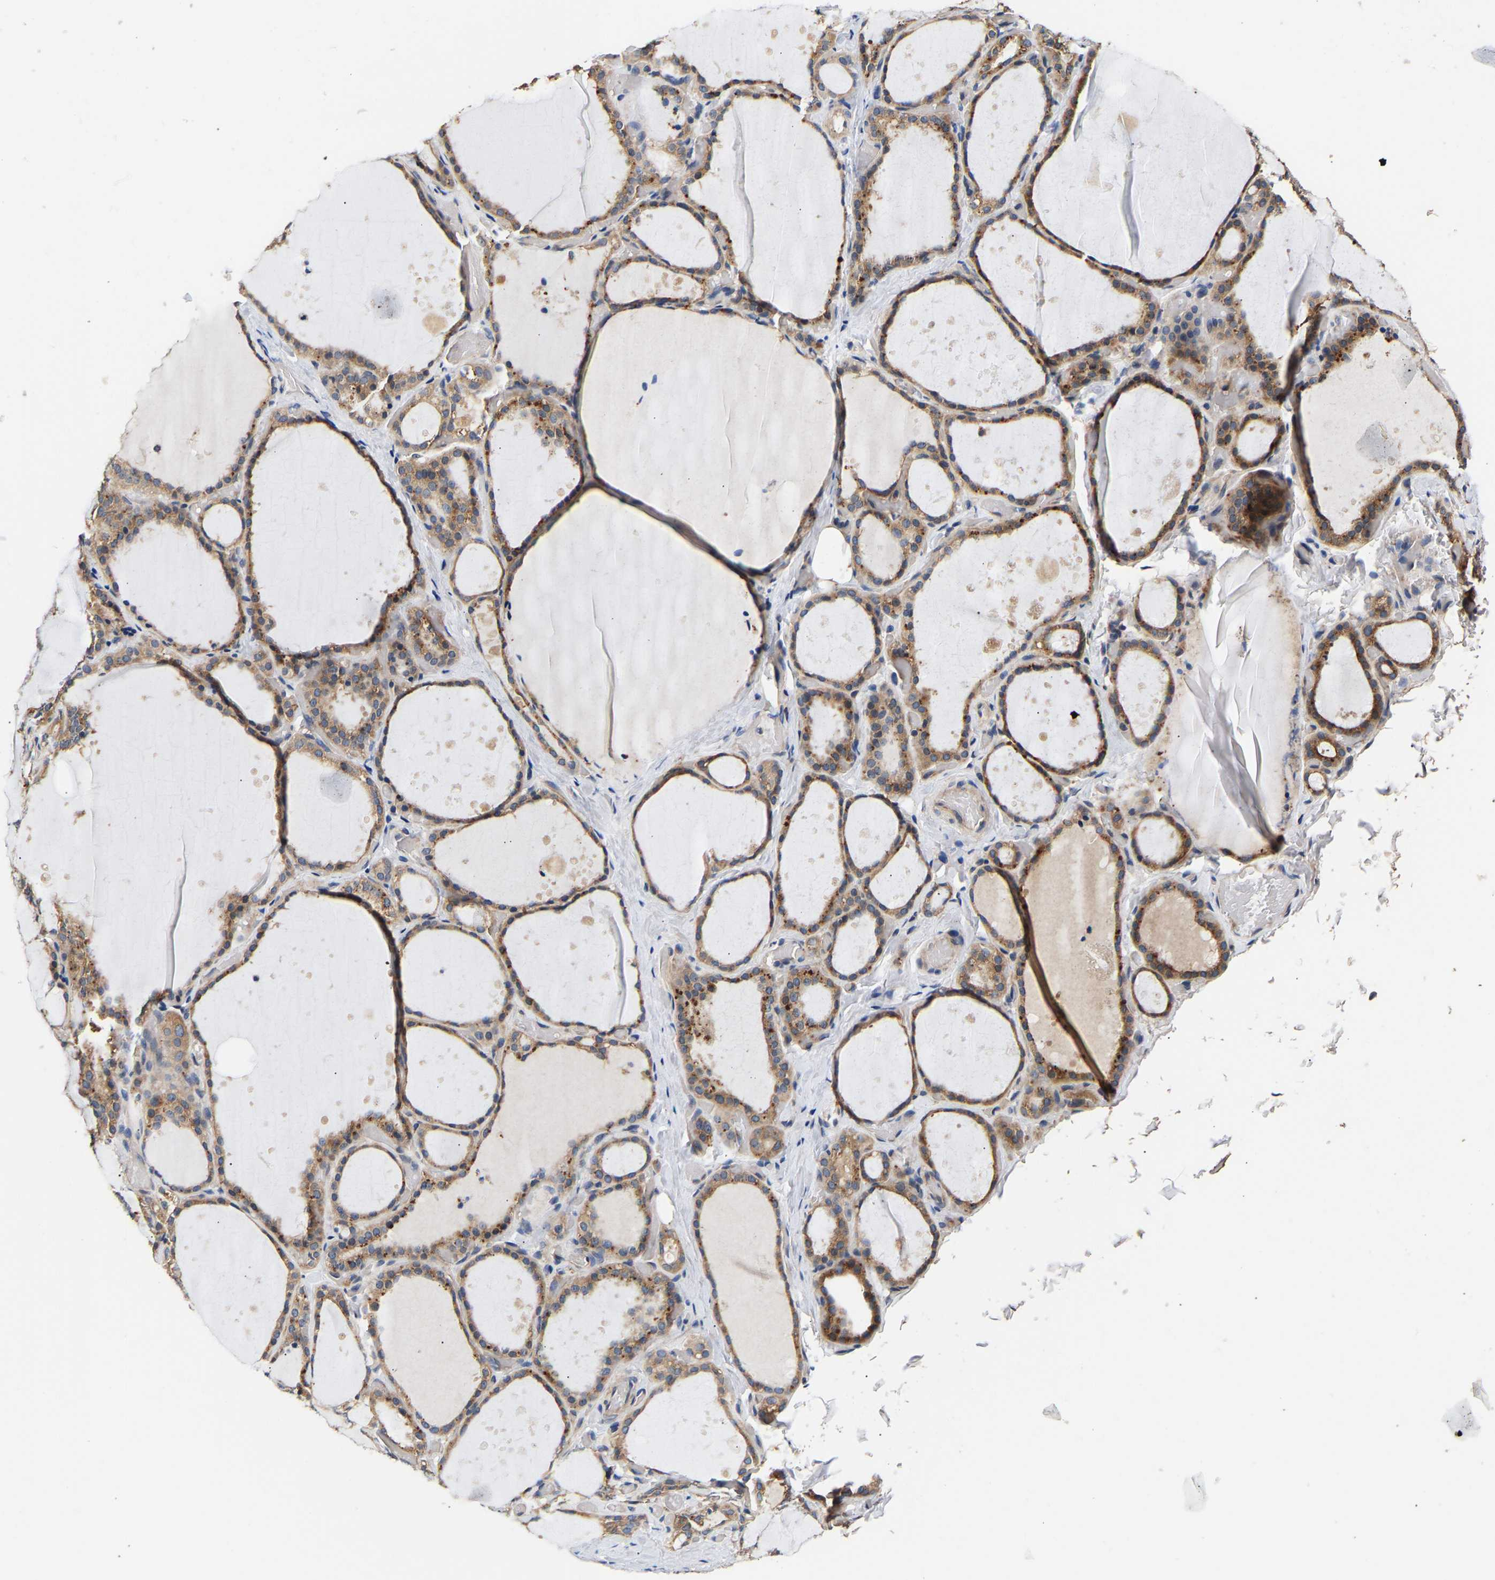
{"staining": {"intensity": "moderate", "quantity": "25%-75%", "location": "cytoplasmic/membranous"}, "tissue": "thyroid gland", "cell_type": "Glandular cells", "image_type": "normal", "snomed": [{"axis": "morphology", "description": "Normal tissue, NOS"}, {"axis": "topography", "description": "Thyroid gland"}], "caption": "Immunohistochemical staining of unremarkable thyroid gland exhibits medium levels of moderate cytoplasmic/membranous positivity in approximately 25%-75% of glandular cells. (DAB (3,3'-diaminobenzidine) IHC with brightfield microscopy, high magnification).", "gene": "LRBA", "patient": {"sex": "female", "age": 44}}